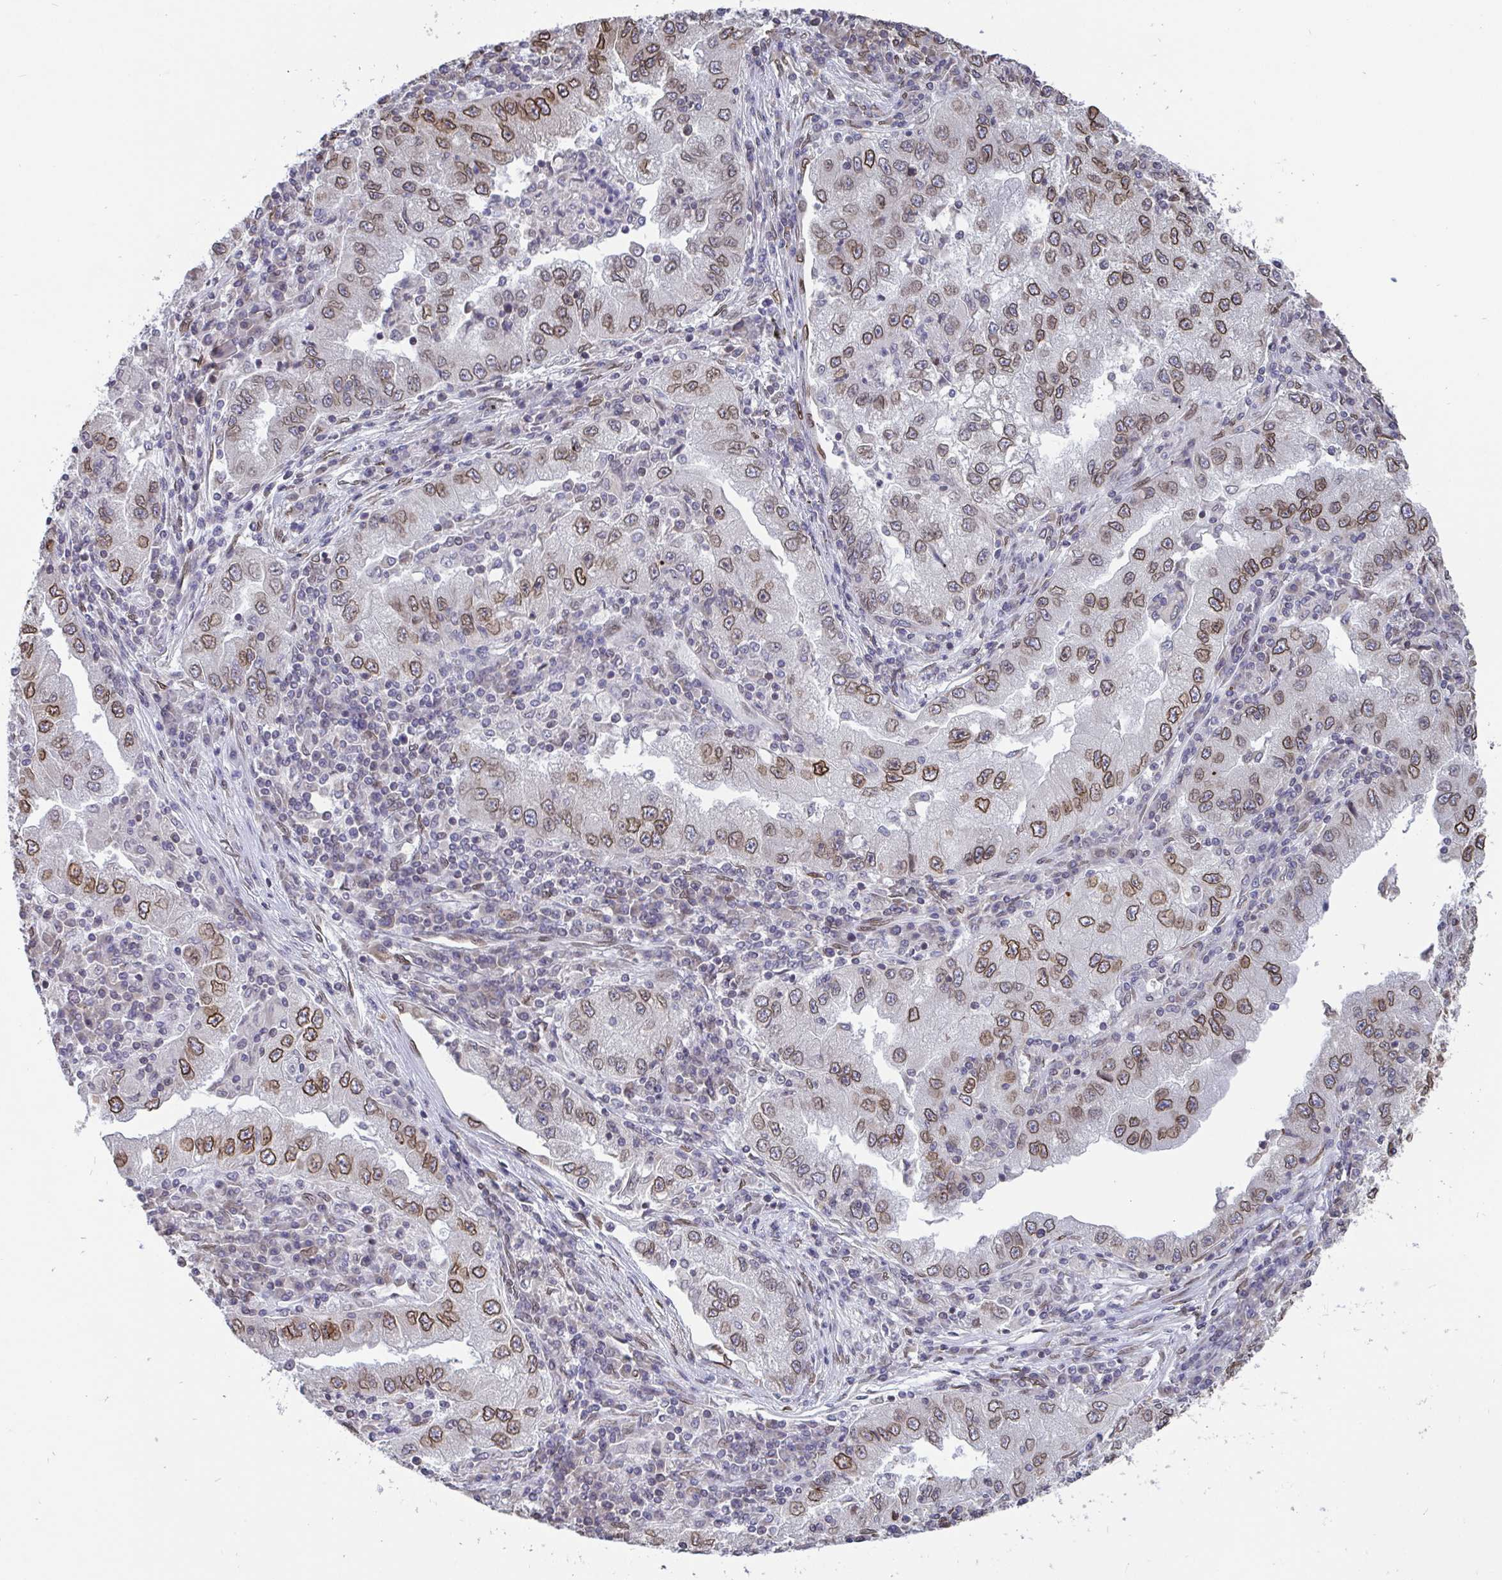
{"staining": {"intensity": "moderate", "quantity": ">75%", "location": "cytoplasmic/membranous,nuclear"}, "tissue": "lung cancer", "cell_type": "Tumor cells", "image_type": "cancer", "snomed": [{"axis": "morphology", "description": "Adenocarcinoma, NOS"}, {"axis": "morphology", "description": "Adenocarcinoma primary or metastatic"}, {"axis": "topography", "description": "Lung"}], "caption": "The immunohistochemical stain highlights moderate cytoplasmic/membranous and nuclear positivity in tumor cells of adenocarcinoma primary or metastatic (lung) tissue.", "gene": "EMD", "patient": {"sex": "male", "age": 74}}